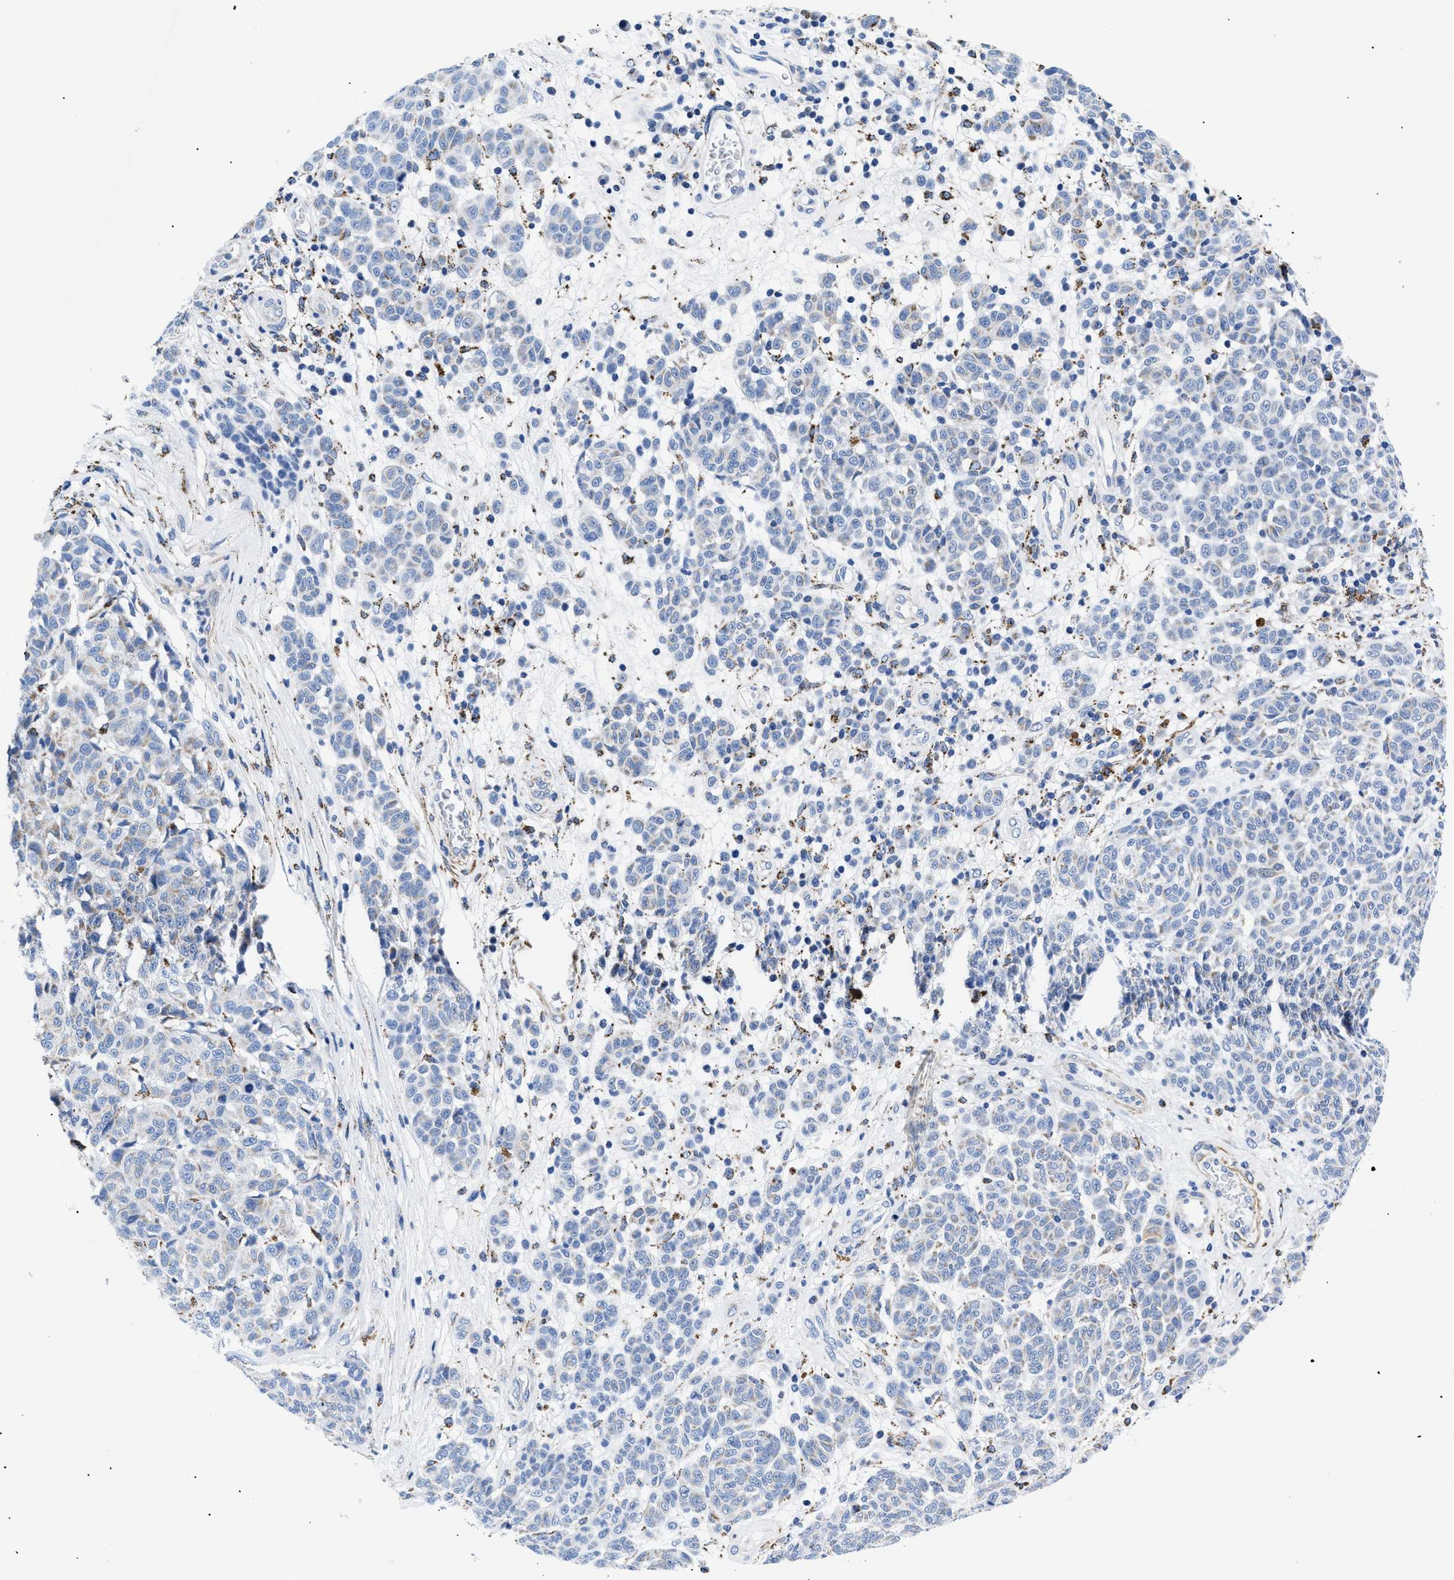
{"staining": {"intensity": "negative", "quantity": "none", "location": "none"}, "tissue": "melanoma", "cell_type": "Tumor cells", "image_type": "cancer", "snomed": [{"axis": "morphology", "description": "Malignant melanoma, NOS"}, {"axis": "topography", "description": "Skin"}], "caption": "A high-resolution histopathology image shows IHC staining of malignant melanoma, which exhibits no significant expression in tumor cells. The staining was performed using DAB to visualize the protein expression in brown, while the nuclei were stained in blue with hematoxylin (Magnification: 20x).", "gene": "GPR149", "patient": {"sex": "male", "age": 59}}